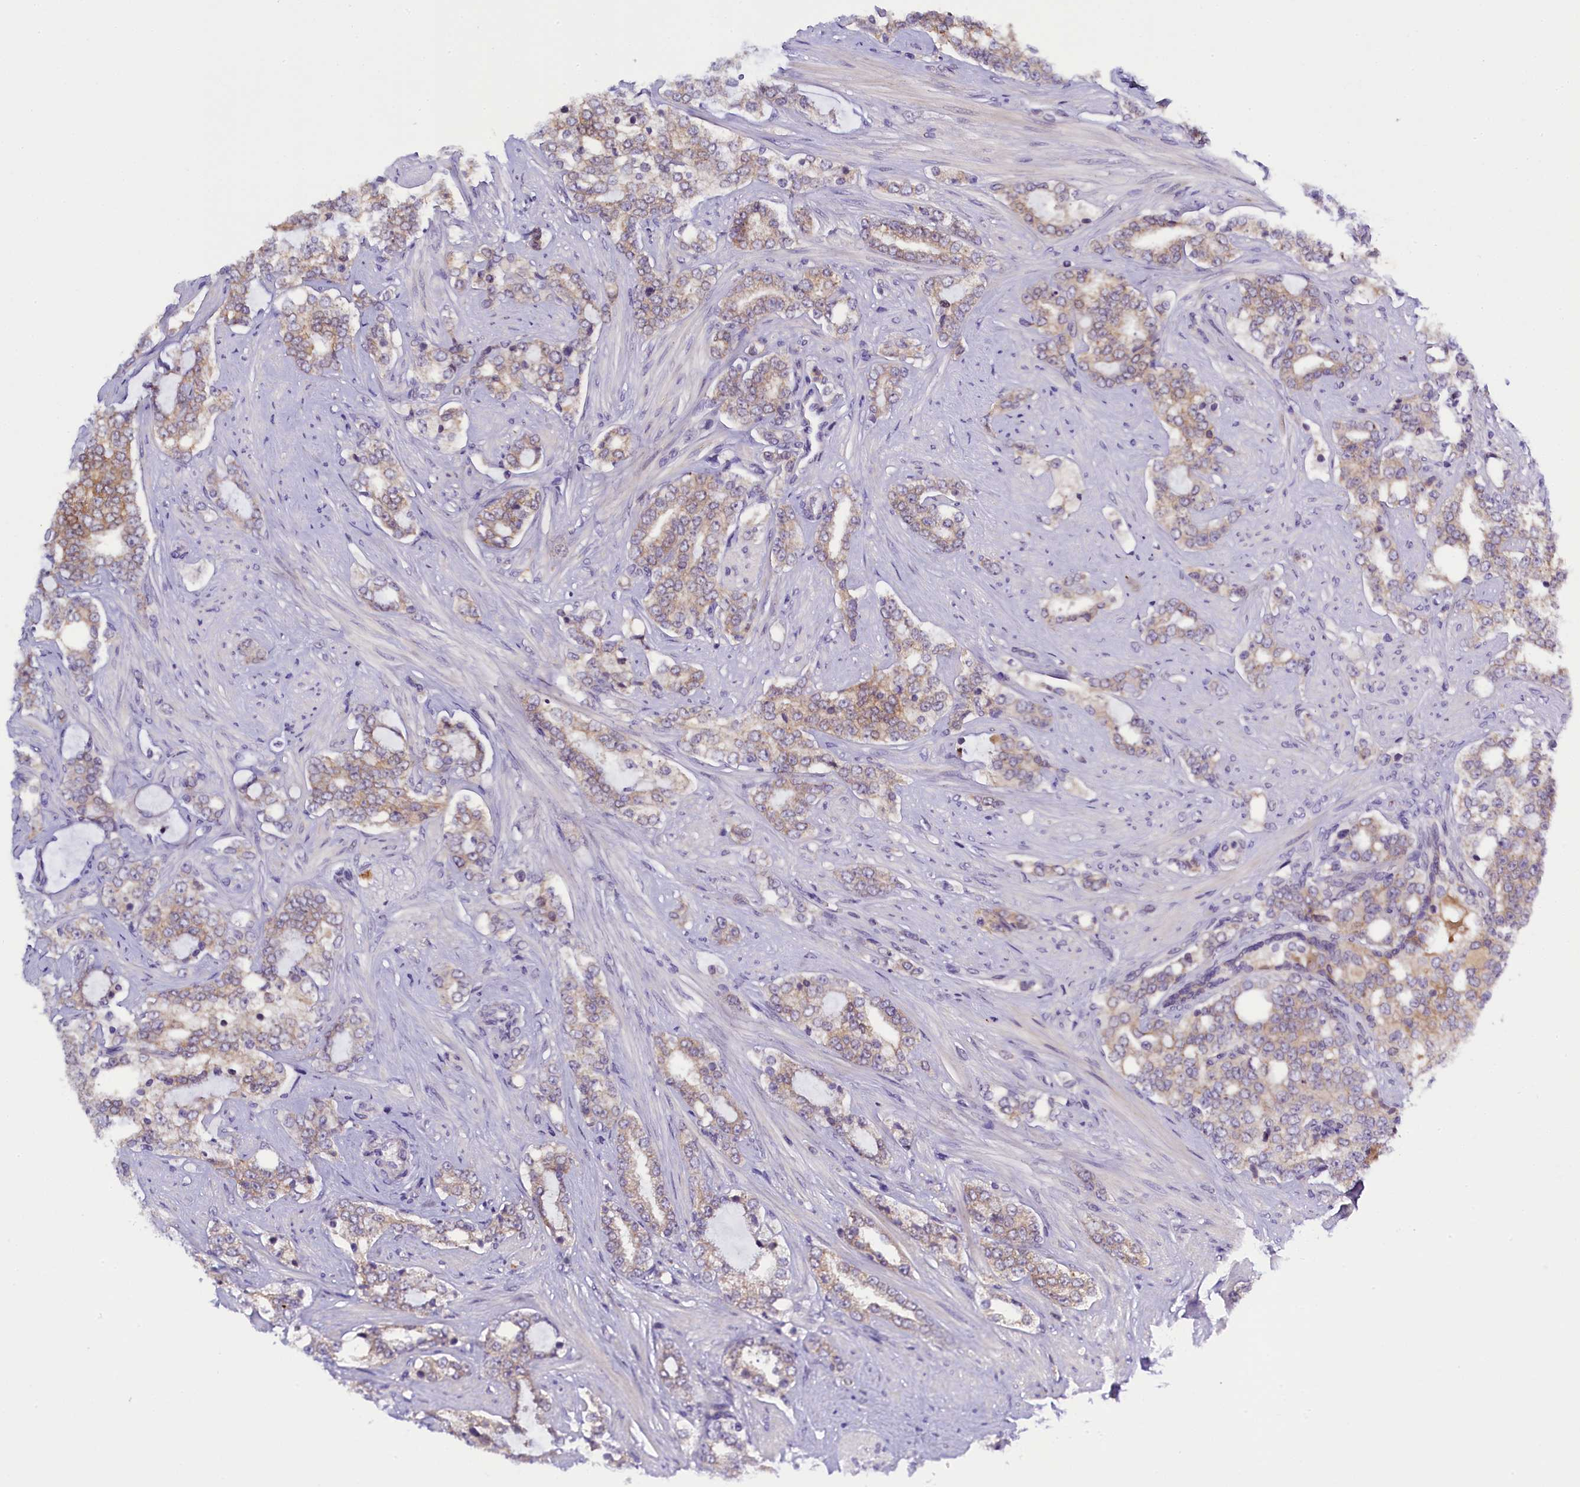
{"staining": {"intensity": "weak", "quantity": "<25%", "location": "cytoplasmic/membranous"}, "tissue": "prostate cancer", "cell_type": "Tumor cells", "image_type": "cancer", "snomed": [{"axis": "morphology", "description": "Adenocarcinoma, High grade"}, {"axis": "topography", "description": "Prostate"}], "caption": "High magnification brightfield microscopy of prostate cancer (high-grade adenocarcinoma) stained with DAB (3,3'-diaminobenzidine) (brown) and counterstained with hematoxylin (blue): tumor cells show no significant positivity.", "gene": "ENKD1", "patient": {"sex": "male", "age": 64}}